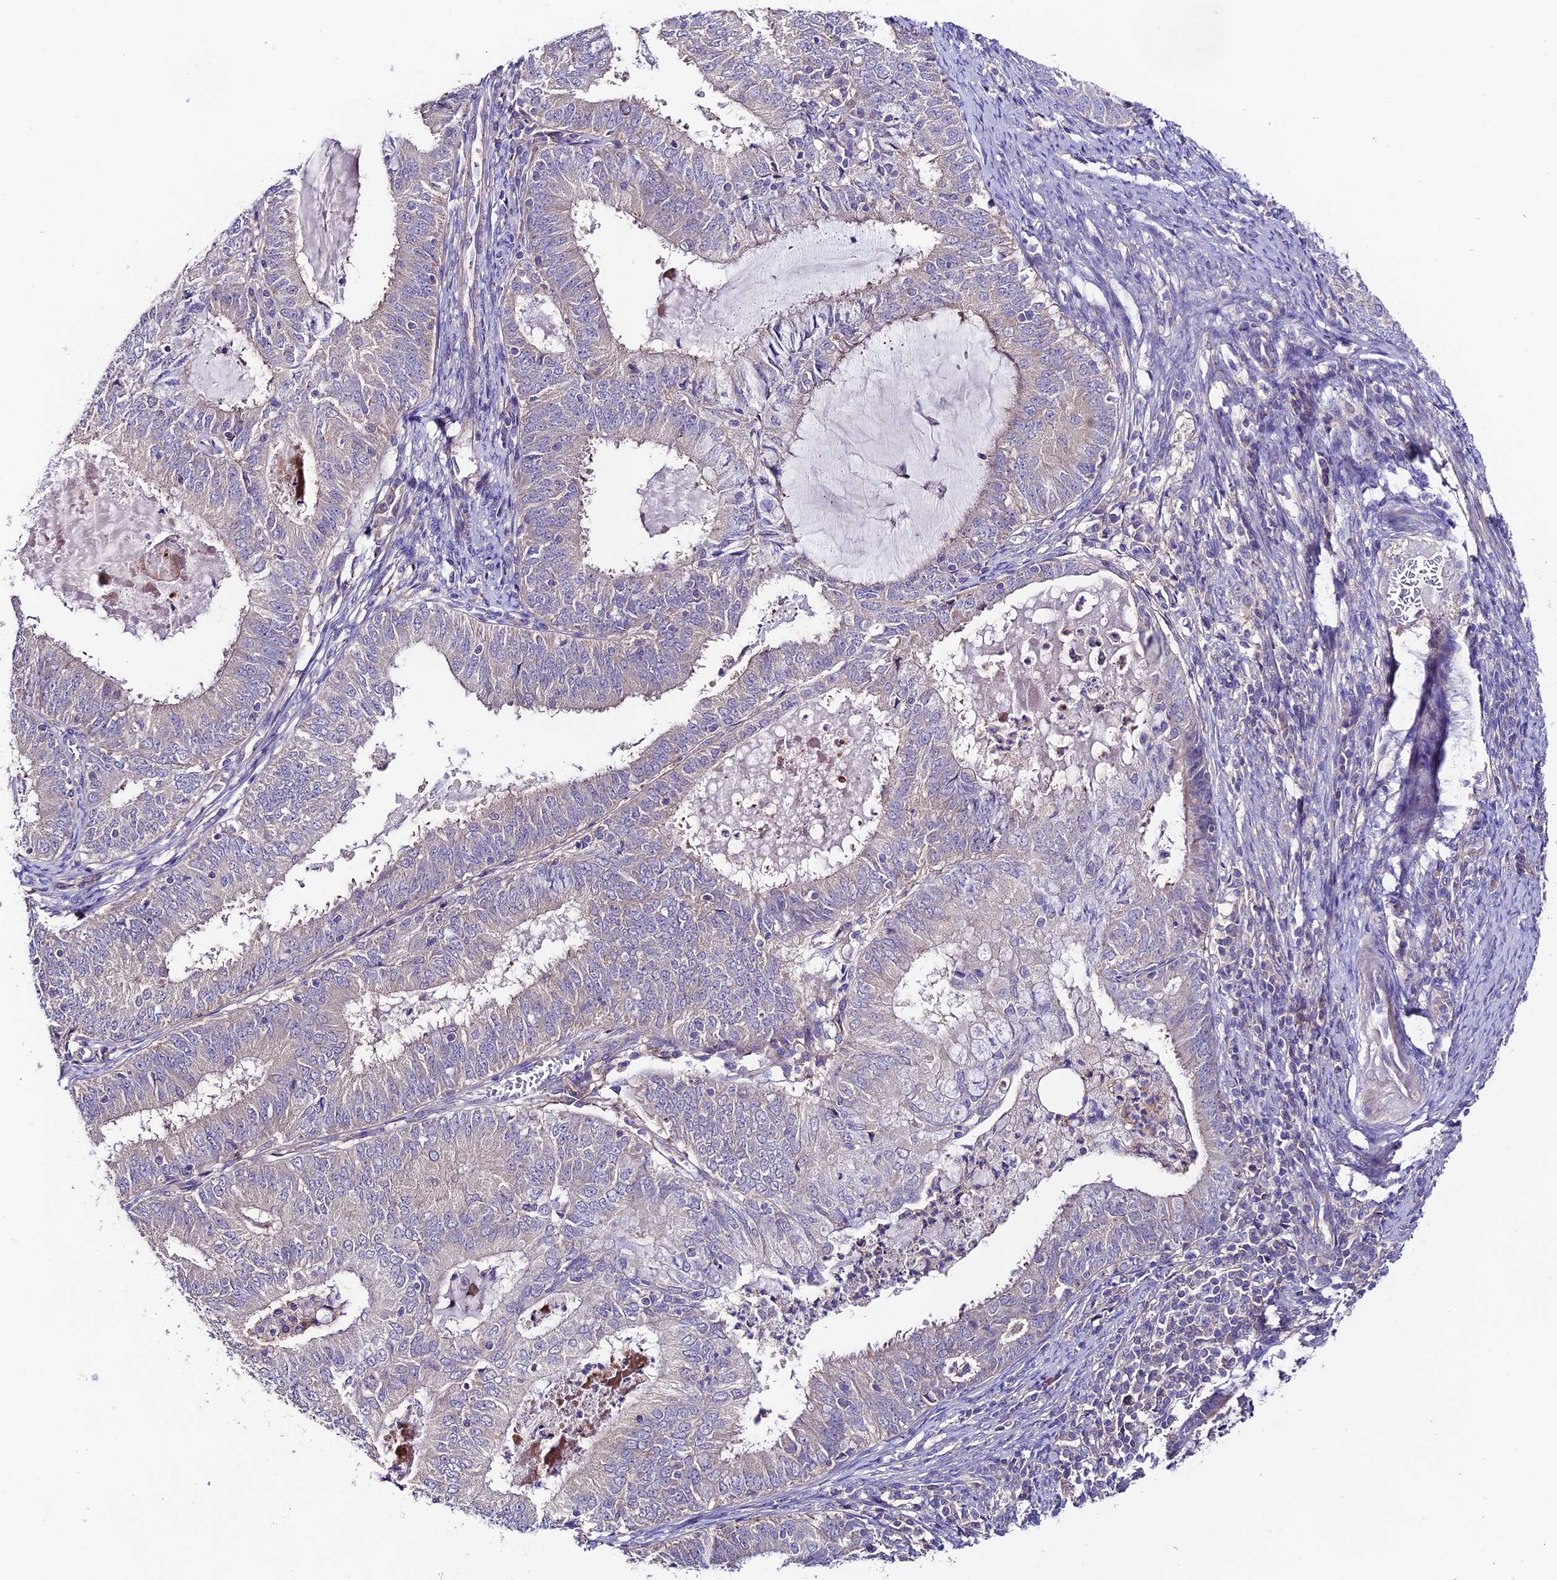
{"staining": {"intensity": "negative", "quantity": "none", "location": "none"}, "tissue": "endometrial cancer", "cell_type": "Tumor cells", "image_type": "cancer", "snomed": [{"axis": "morphology", "description": "Adenocarcinoma, NOS"}, {"axis": "topography", "description": "Endometrium"}], "caption": "This is a micrograph of IHC staining of endometrial cancer (adenocarcinoma), which shows no positivity in tumor cells. (Brightfield microscopy of DAB immunohistochemistry at high magnification).", "gene": "BRME1", "patient": {"sex": "female", "age": 57}}